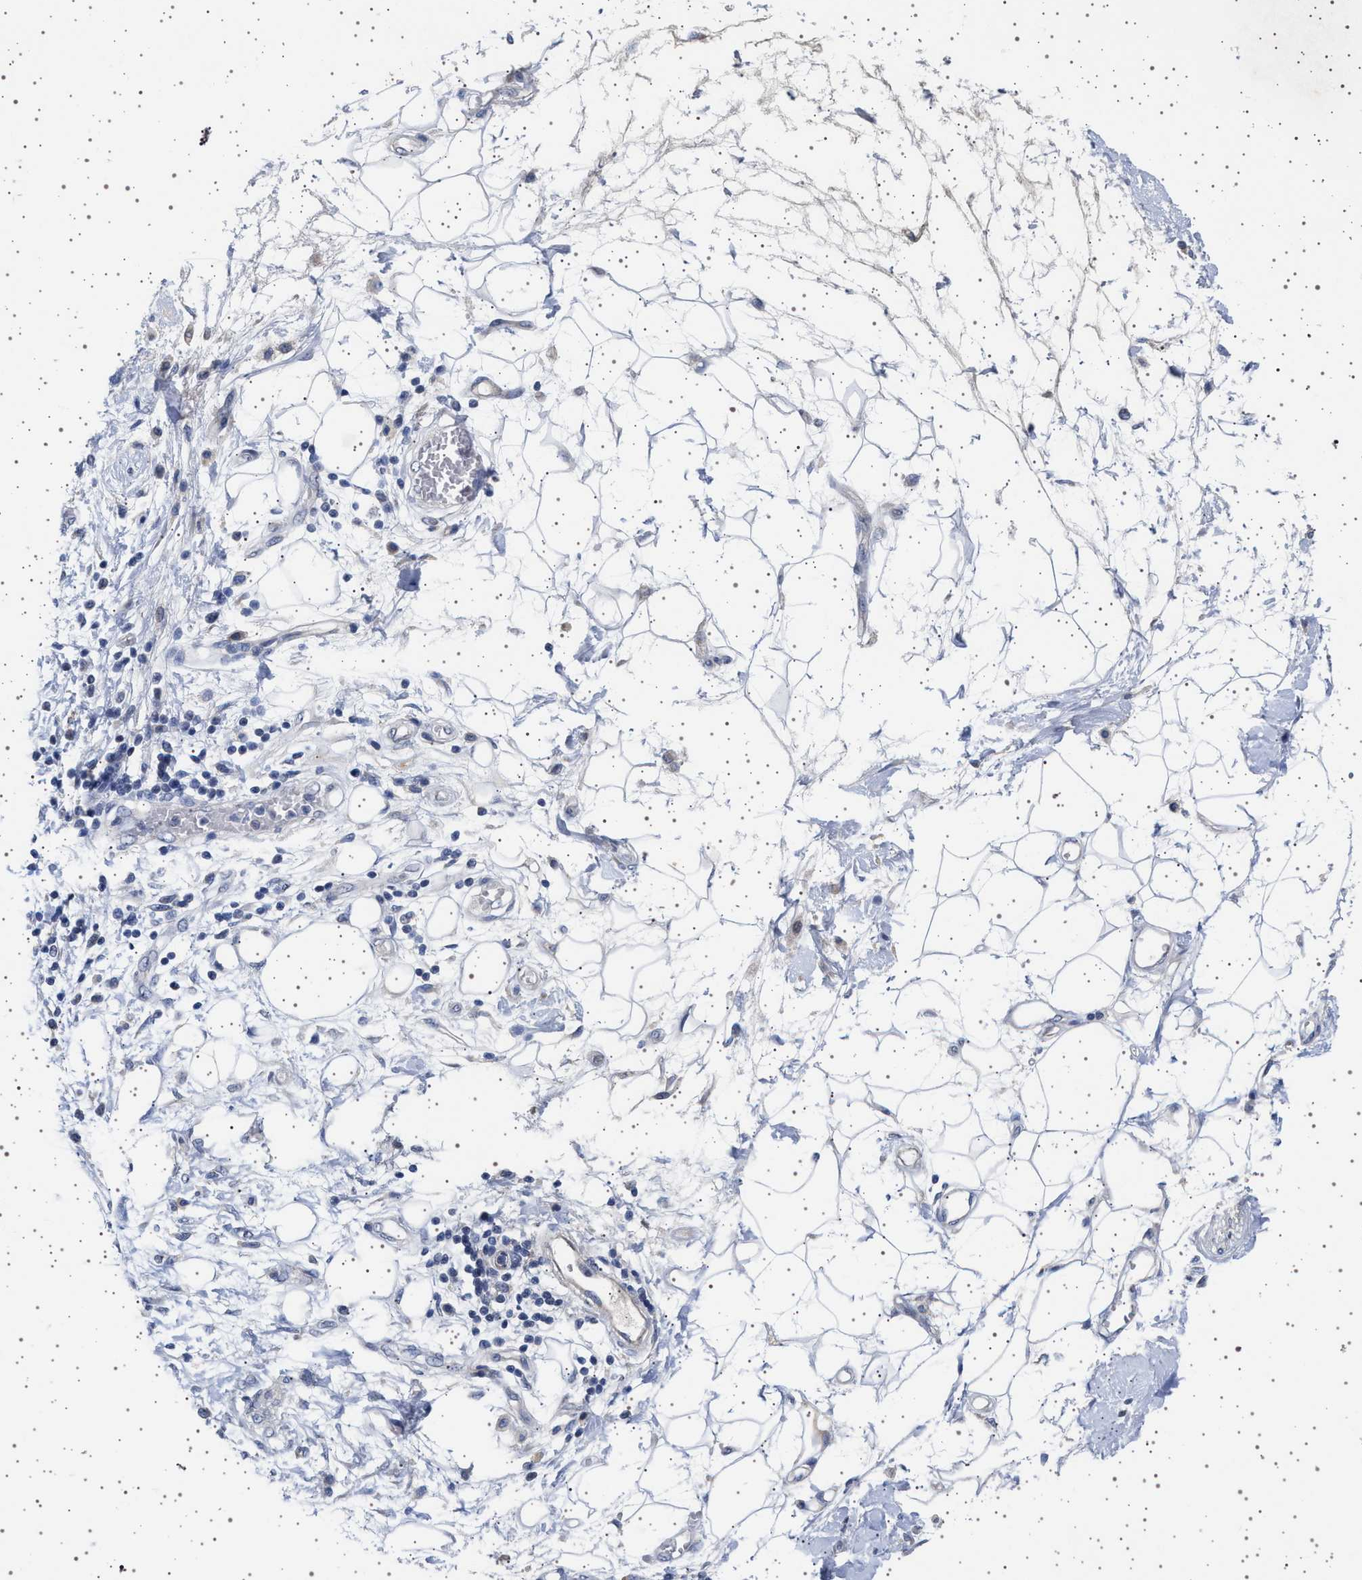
{"staining": {"intensity": "negative", "quantity": "none", "location": "none"}, "tissue": "adipose tissue", "cell_type": "Adipocytes", "image_type": "normal", "snomed": [{"axis": "morphology", "description": "Normal tissue, NOS"}, {"axis": "morphology", "description": "Adenocarcinoma, NOS"}, {"axis": "topography", "description": "Duodenum"}, {"axis": "topography", "description": "Peripheral nerve tissue"}], "caption": "Adipocytes are negative for protein expression in benign human adipose tissue. The staining was performed using DAB (3,3'-diaminobenzidine) to visualize the protein expression in brown, while the nuclei were stained in blue with hematoxylin (Magnification: 20x).", "gene": "TRMT10B", "patient": {"sex": "female", "age": 60}}